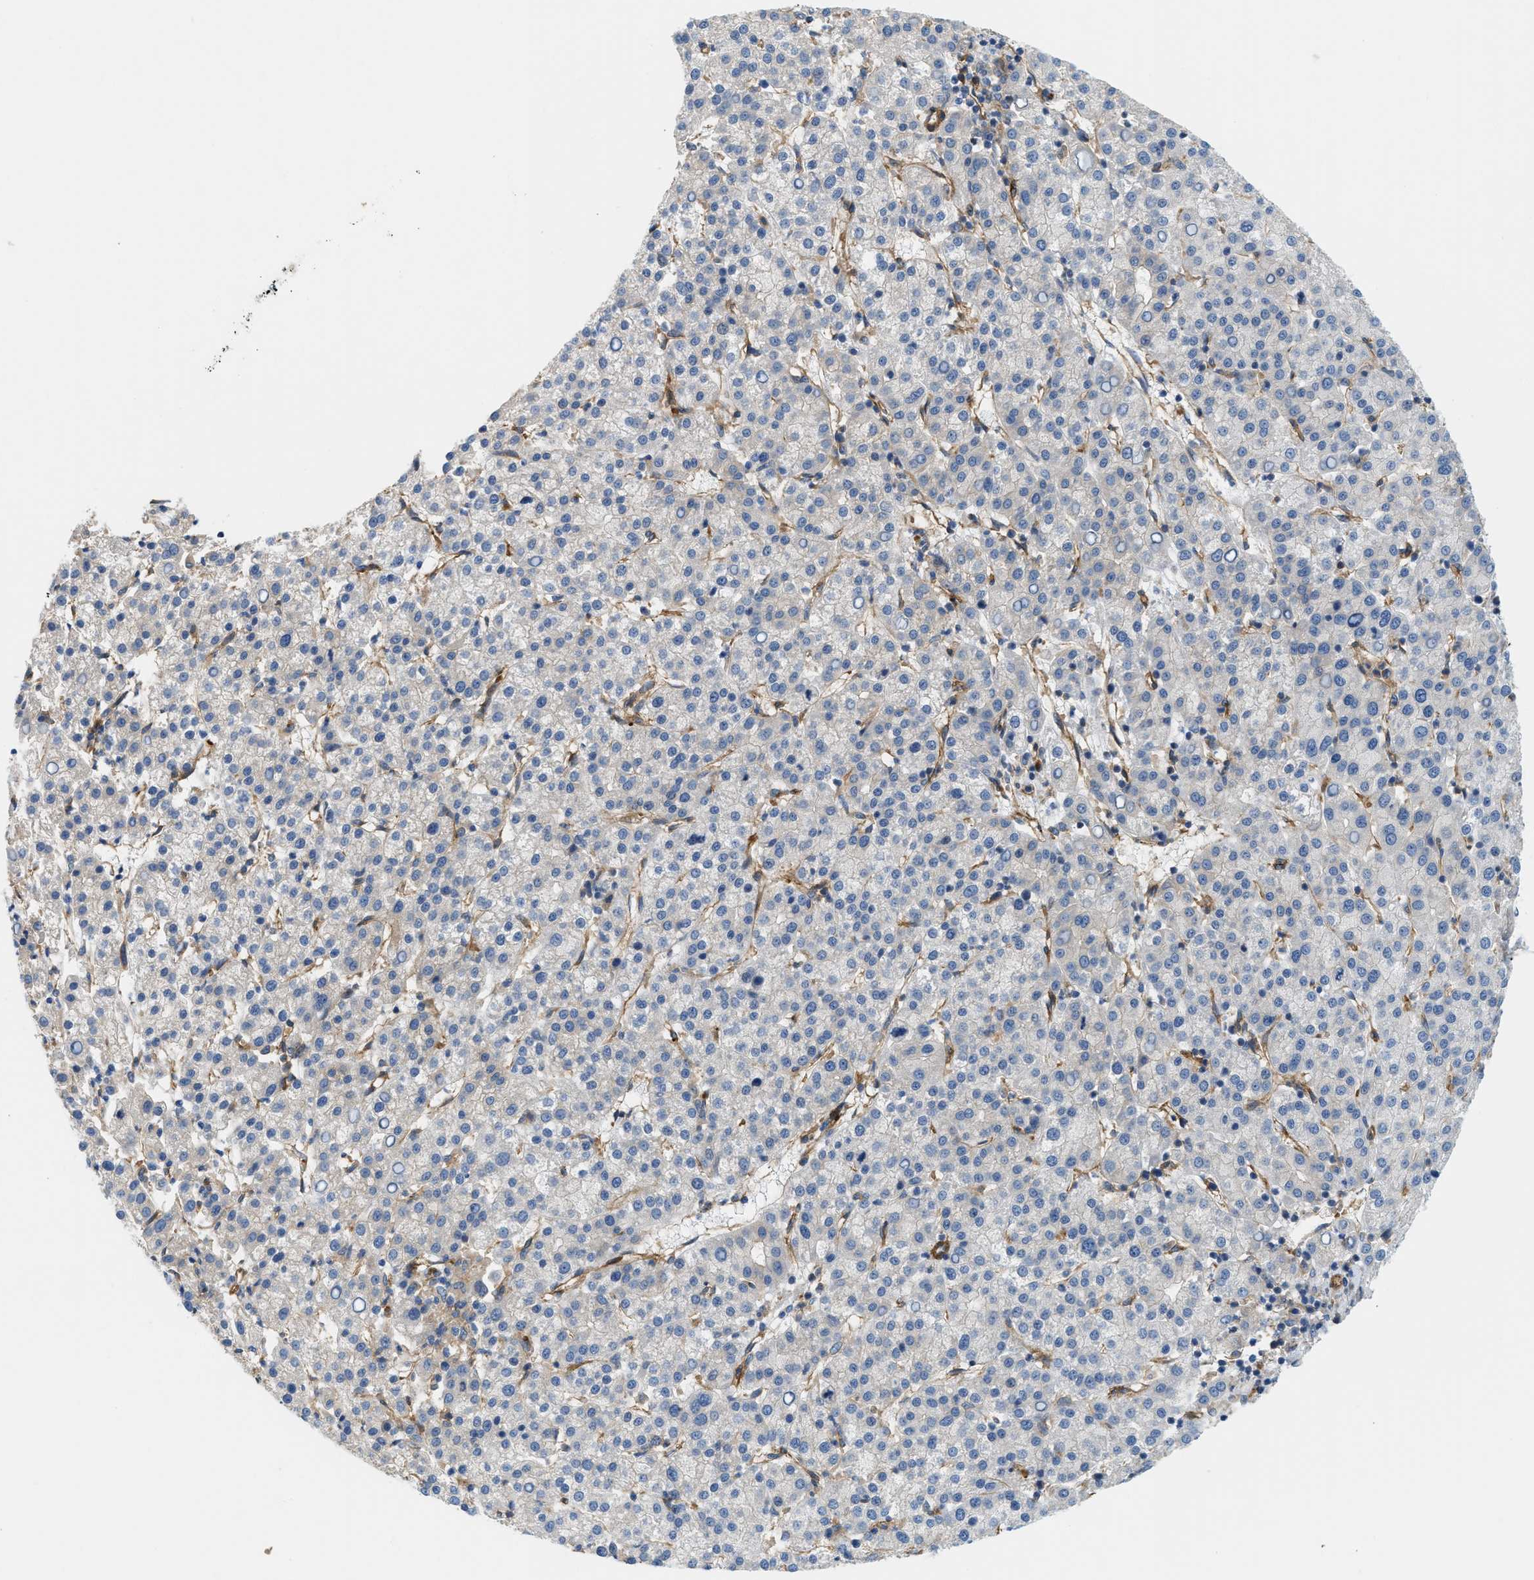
{"staining": {"intensity": "negative", "quantity": "none", "location": "none"}, "tissue": "liver cancer", "cell_type": "Tumor cells", "image_type": "cancer", "snomed": [{"axis": "morphology", "description": "Carcinoma, Hepatocellular, NOS"}, {"axis": "topography", "description": "Liver"}], "caption": "There is no significant expression in tumor cells of liver cancer. (Stains: DAB (3,3'-diaminobenzidine) IHC with hematoxylin counter stain, Microscopy: brightfield microscopy at high magnification).", "gene": "HIP1", "patient": {"sex": "female", "age": 58}}